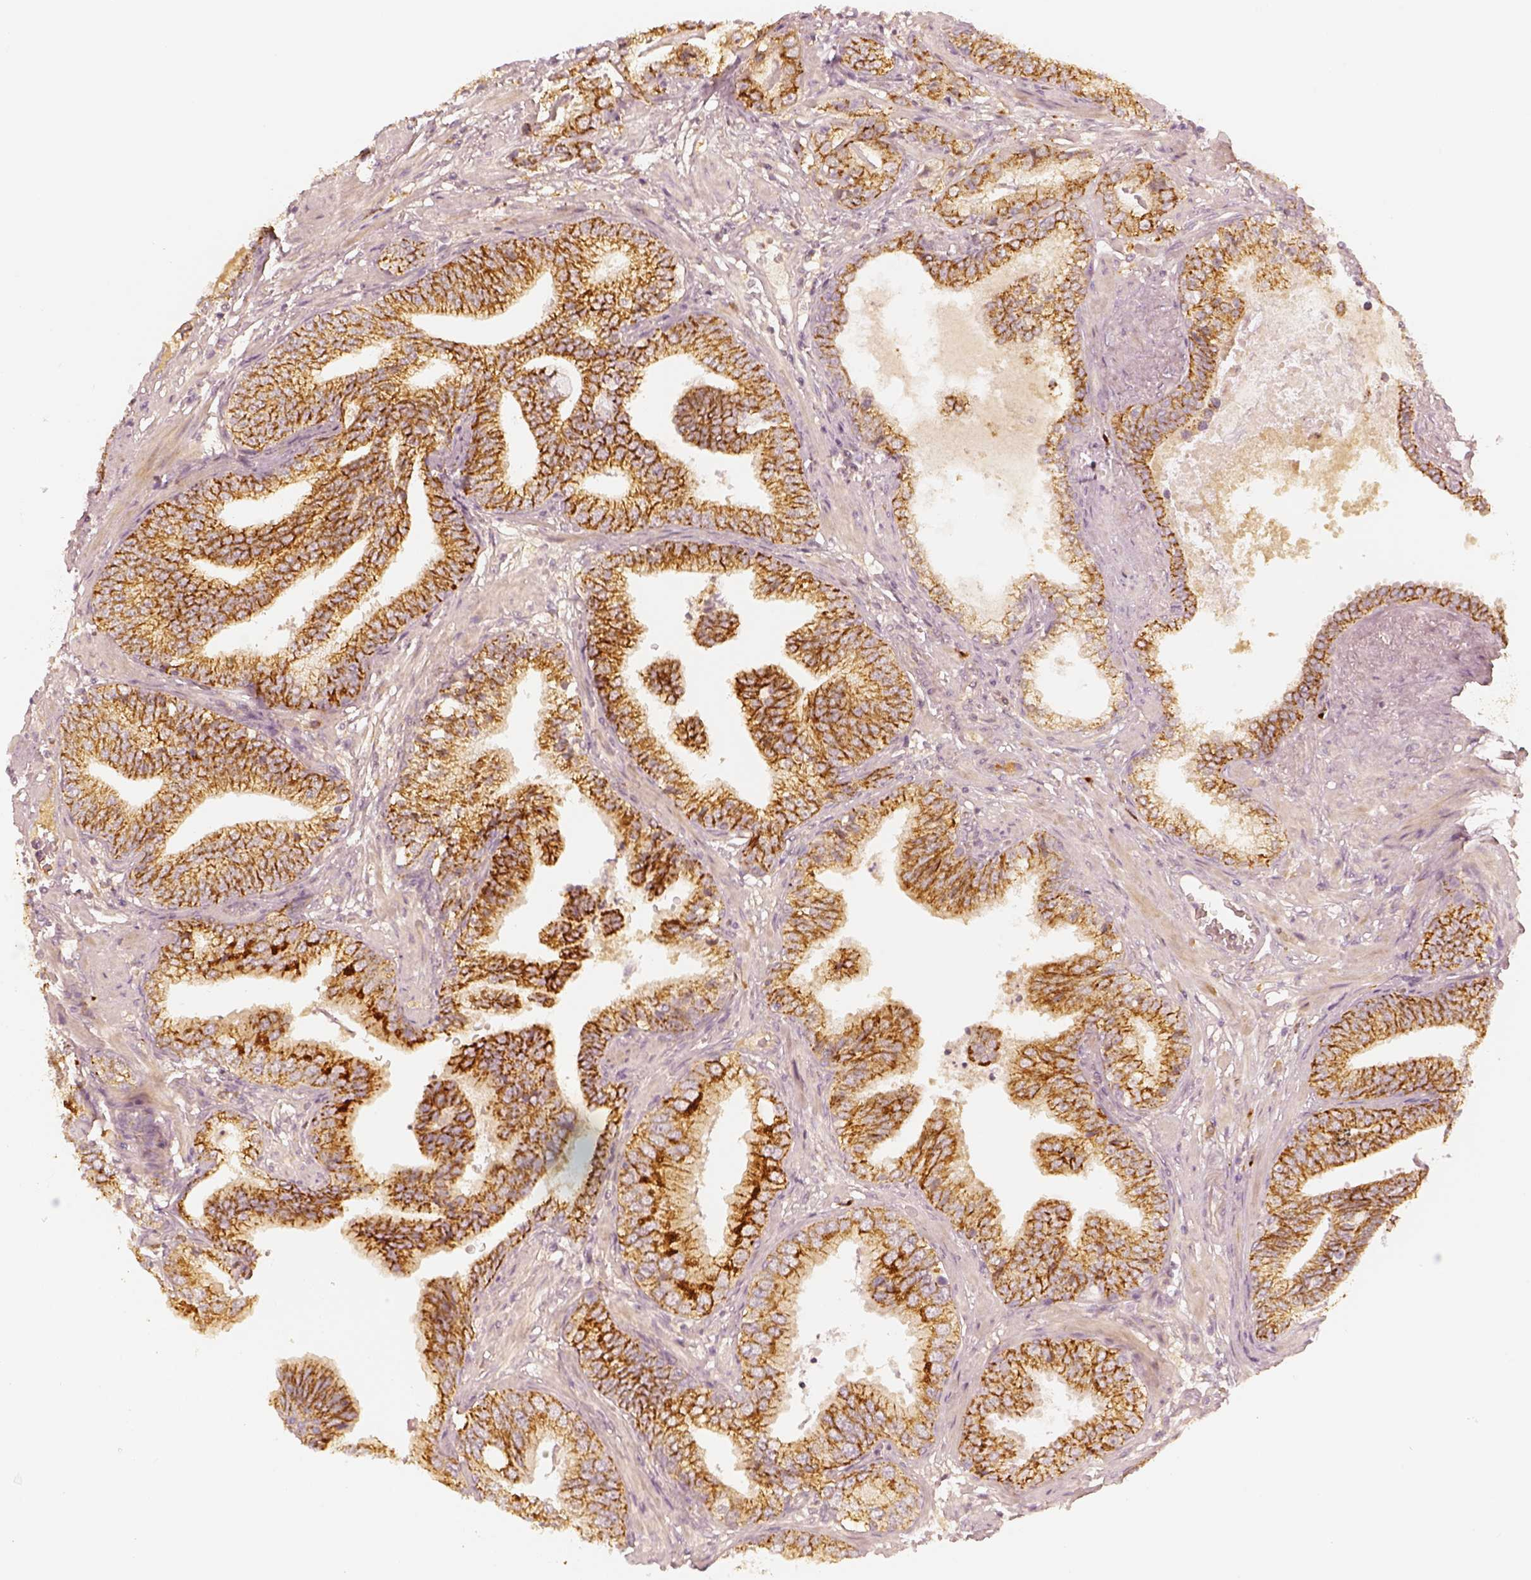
{"staining": {"intensity": "strong", "quantity": ">75%", "location": "cytoplasmic/membranous"}, "tissue": "prostate cancer", "cell_type": "Tumor cells", "image_type": "cancer", "snomed": [{"axis": "morphology", "description": "Adenocarcinoma, NOS"}, {"axis": "topography", "description": "Prostate"}], "caption": "Brown immunohistochemical staining in prostate adenocarcinoma exhibits strong cytoplasmic/membranous expression in about >75% of tumor cells.", "gene": "GORASP2", "patient": {"sex": "male", "age": 64}}